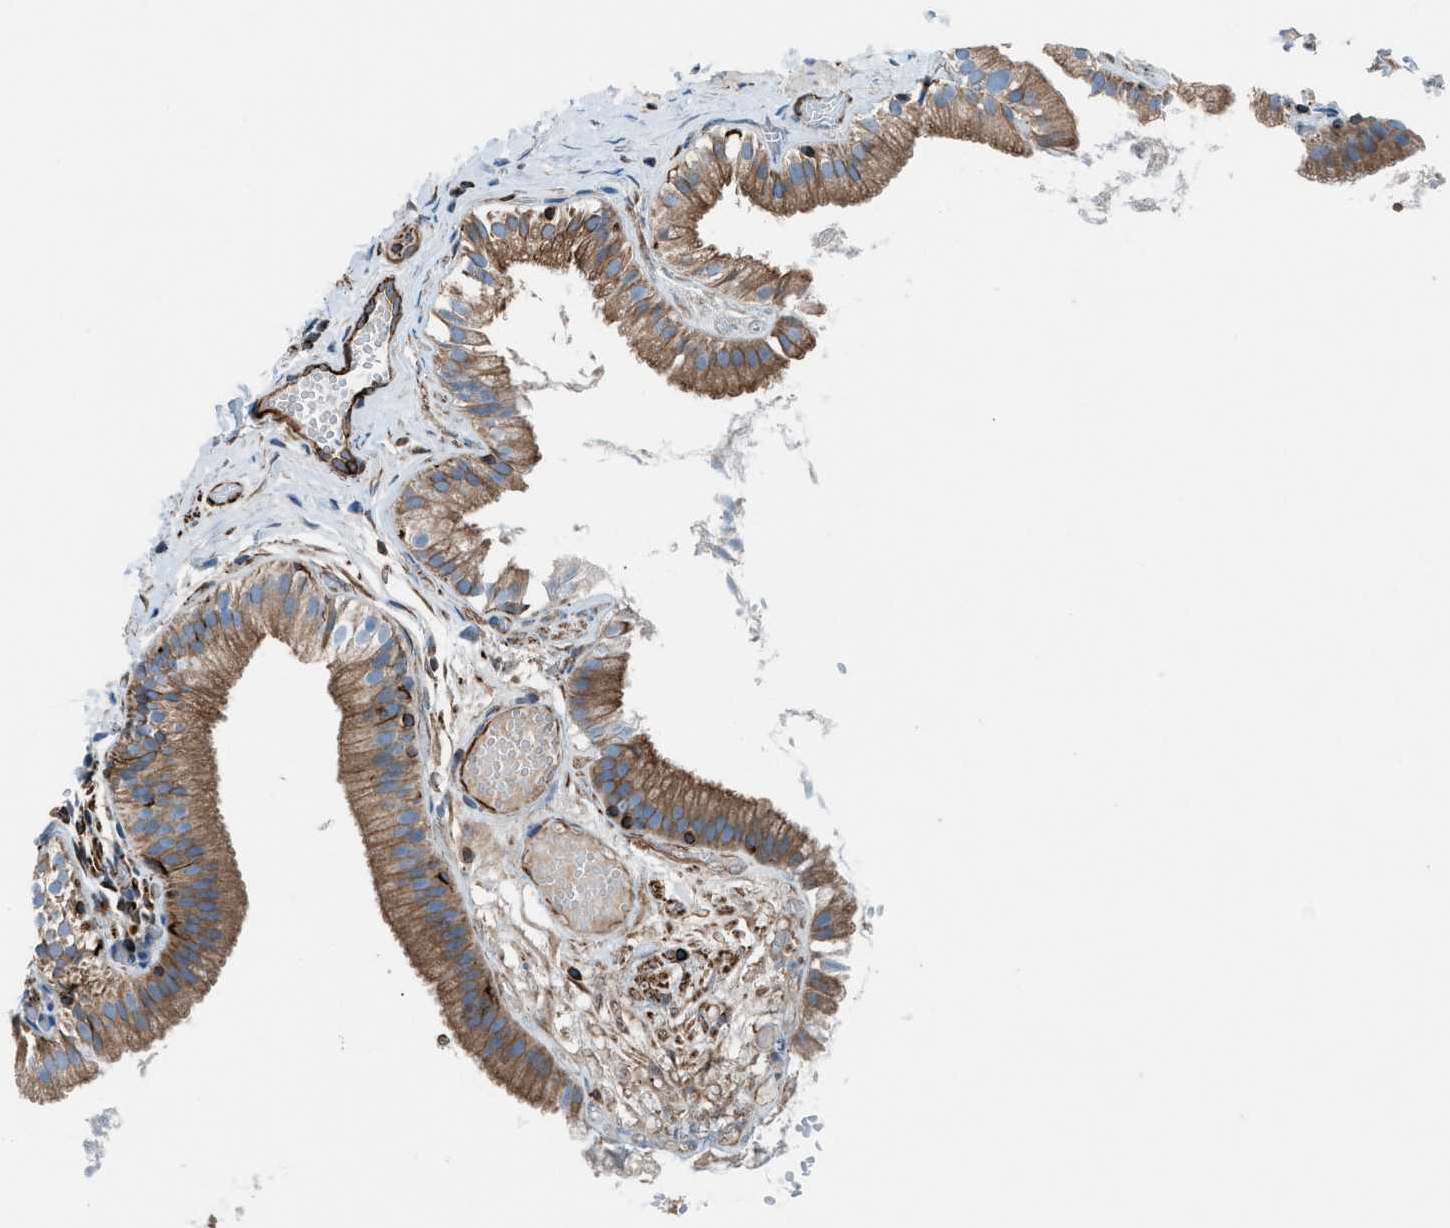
{"staining": {"intensity": "moderate", "quantity": ">75%", "location": "cytoplasmic/membranous"}, "tissue": "gallbladder", "cell_type": "Glandular cells", "image_type": "normal", "snomed": [{"axis": "morphology", "description": "Normal tissue, NOS"}, {"axis": "topography", "description": "Gallbladder"}], "caption": "Immunohistochemical staining of unremarkable human gallbladder reveals medium levels of moderate cytoplasmic/membranous positivity in approximately >75% of glandular cells. The staining was performed using DAB (3,3'-diaminobenzidine) to visualize the protein expression in brown, while the nuclei were stained in blue with hematoxylin (Magnification: 20x).", "gene": "CABP7", "patient": {"sex": "female", "age": 26}}